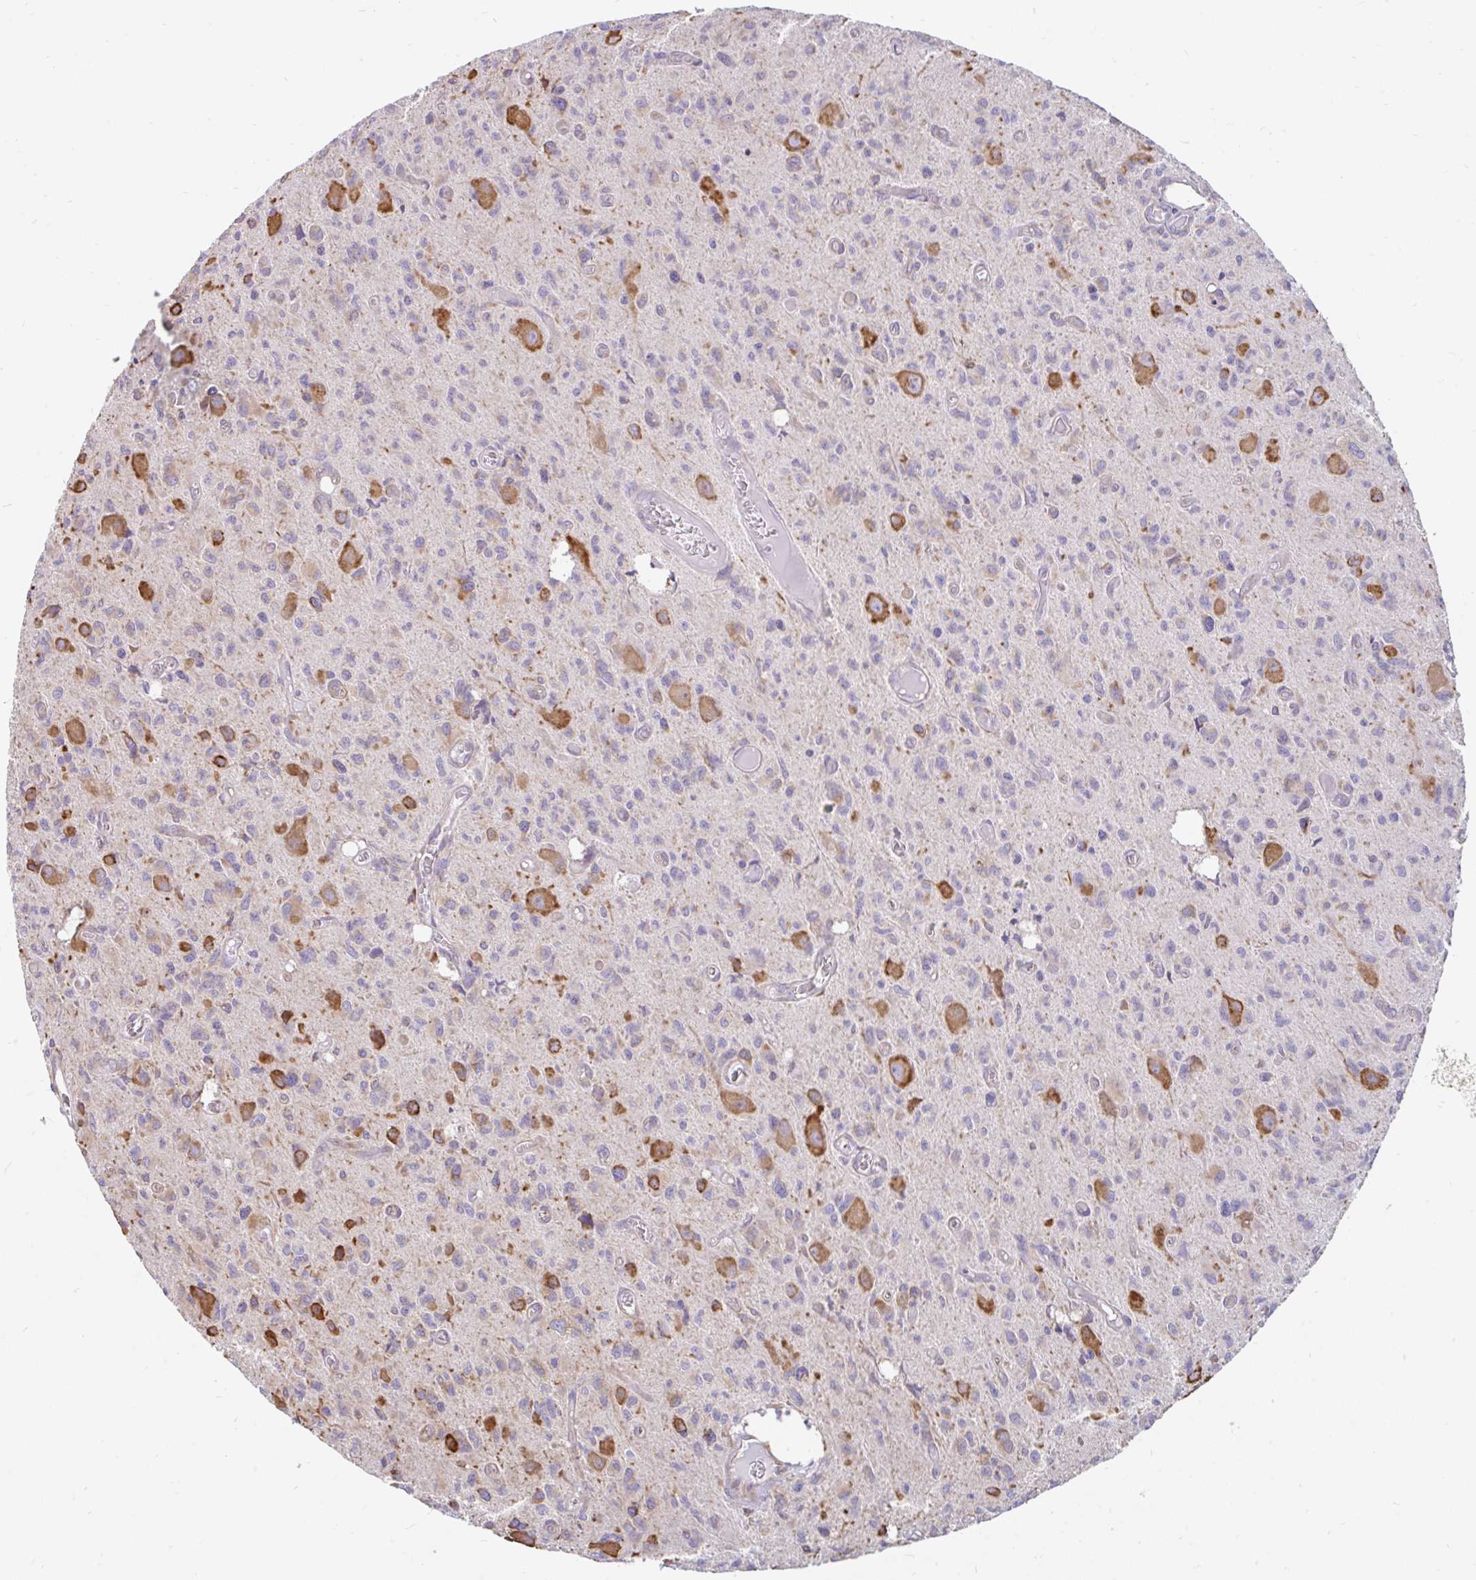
{"staining": {"intensity": "moderate", "quantity": "<25%", "location": "cytoplasmic/membranous"}, "tissue": "glioma", "cell_type": "Tumor cells", "image_type": "cancer", "snomed": [{"axis": "morphology", "description": "Glioma, malignant, High grade"}, {"axis": "topography", "description": "Brain"}], "caption": "Protein staining of malignant glioma (high-grade) tissue displays moderate cytoplasmic/membranous positivity in about <25% of tumor cells. (Stains: DAB (3,3'-diaminobenzidine) in brown, nuclei in blue, Microscopy: brightfield microscopy at high magnification).", "gene": "EML5", "patient": {"sex": "male", "age": 76}}